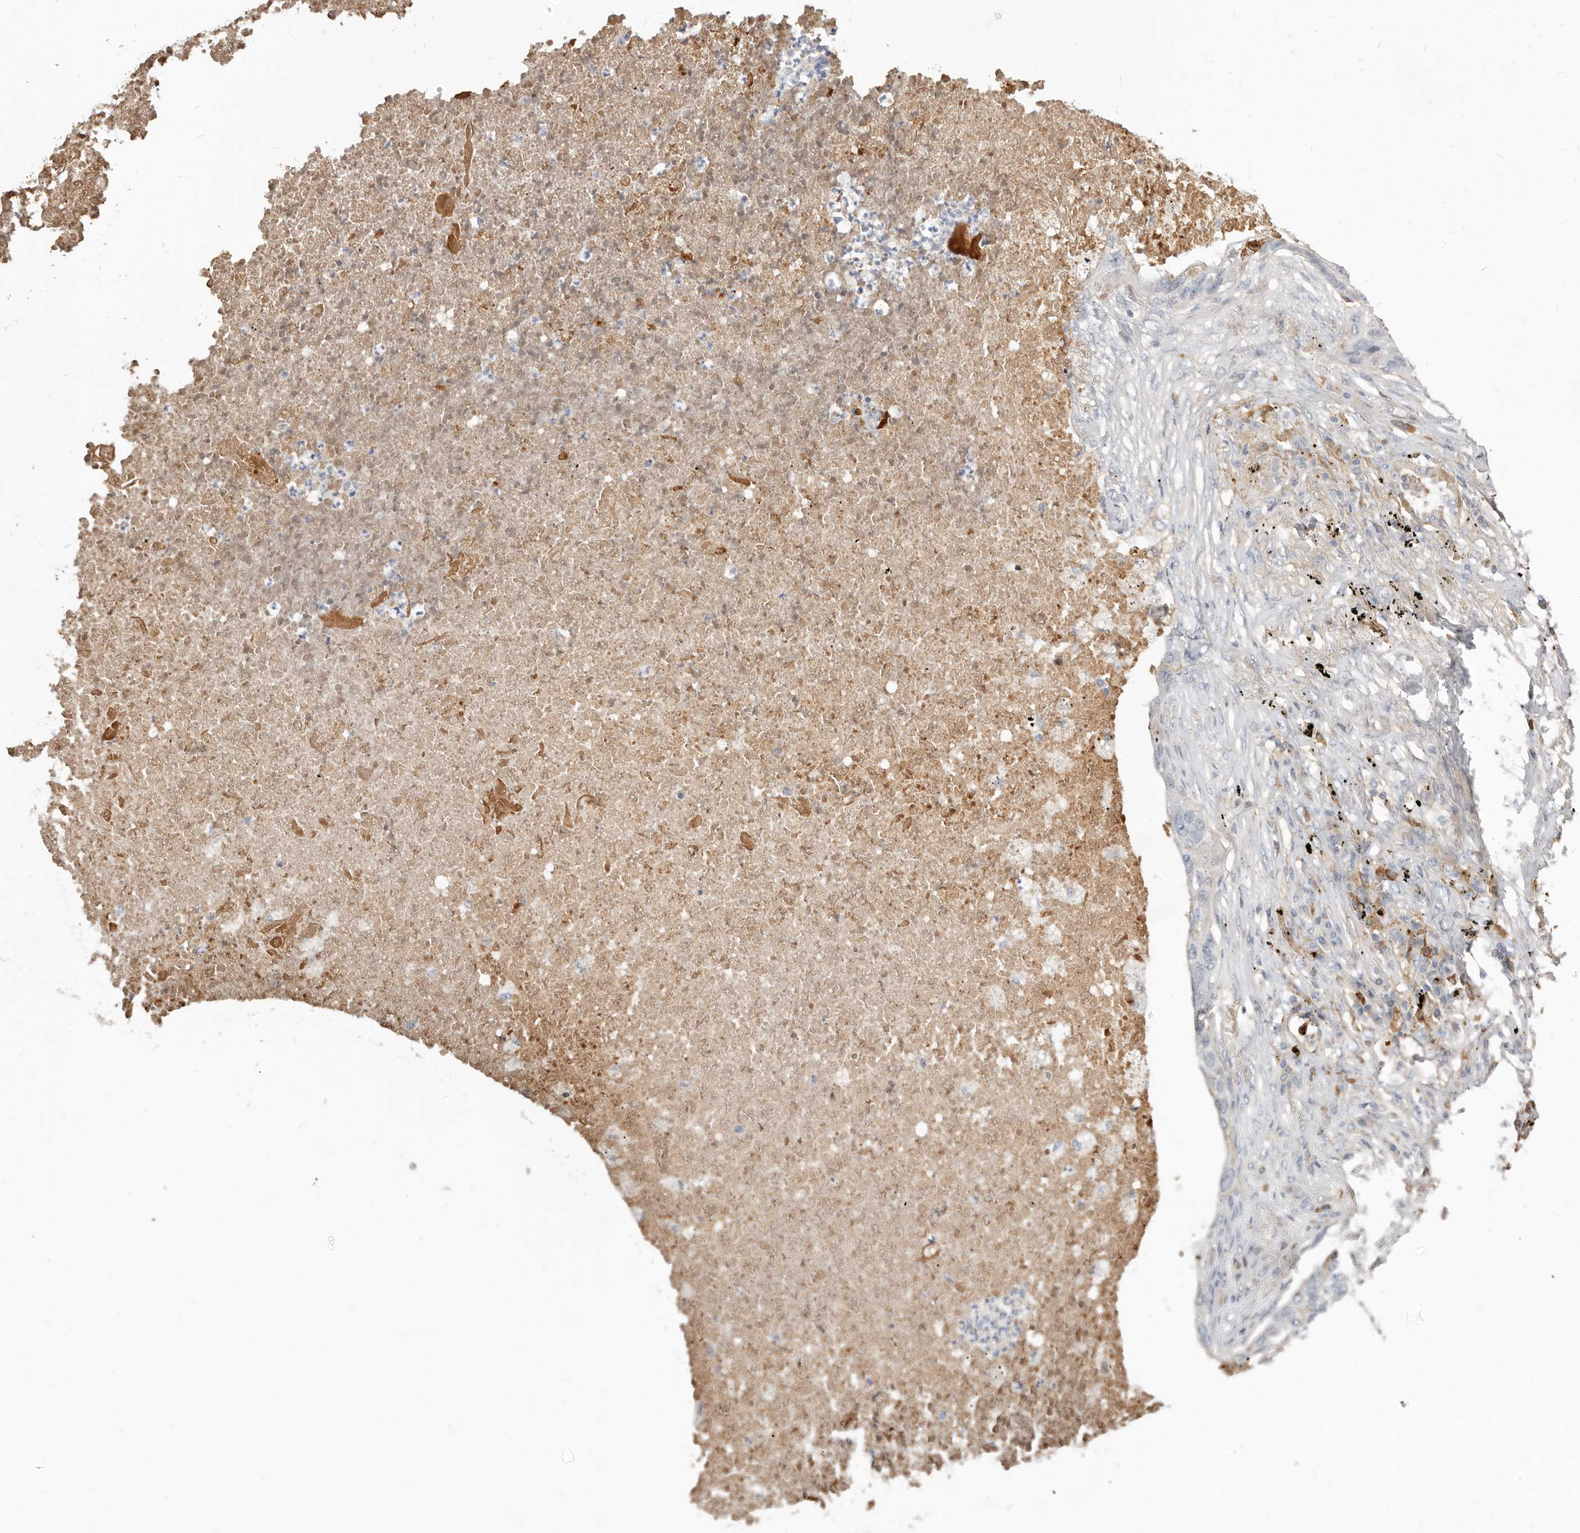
{"staining": {"intensity": "negative", "quantity": "none", "location": "none"}, "tissue": "lung cancer", "cell_type": "Tumor cells", "image_type": "cancer", "snomed": [{"axis": "morphology", "description": "Squamous cell carcinoma, NOS"}, {"axis": "topography", "description": "Lung"}], "caption": "A photomicrograph of lung cancer stained for a protein exhibits no brown staining in tumor cells. The staining is performed using DAB (3,3'-diaminobenzidine) brown chromogen with nuclei counter-stained in using hematoxylin.", "gene": "MTFR2", "patient": {"sex": "female", "age": 63}}